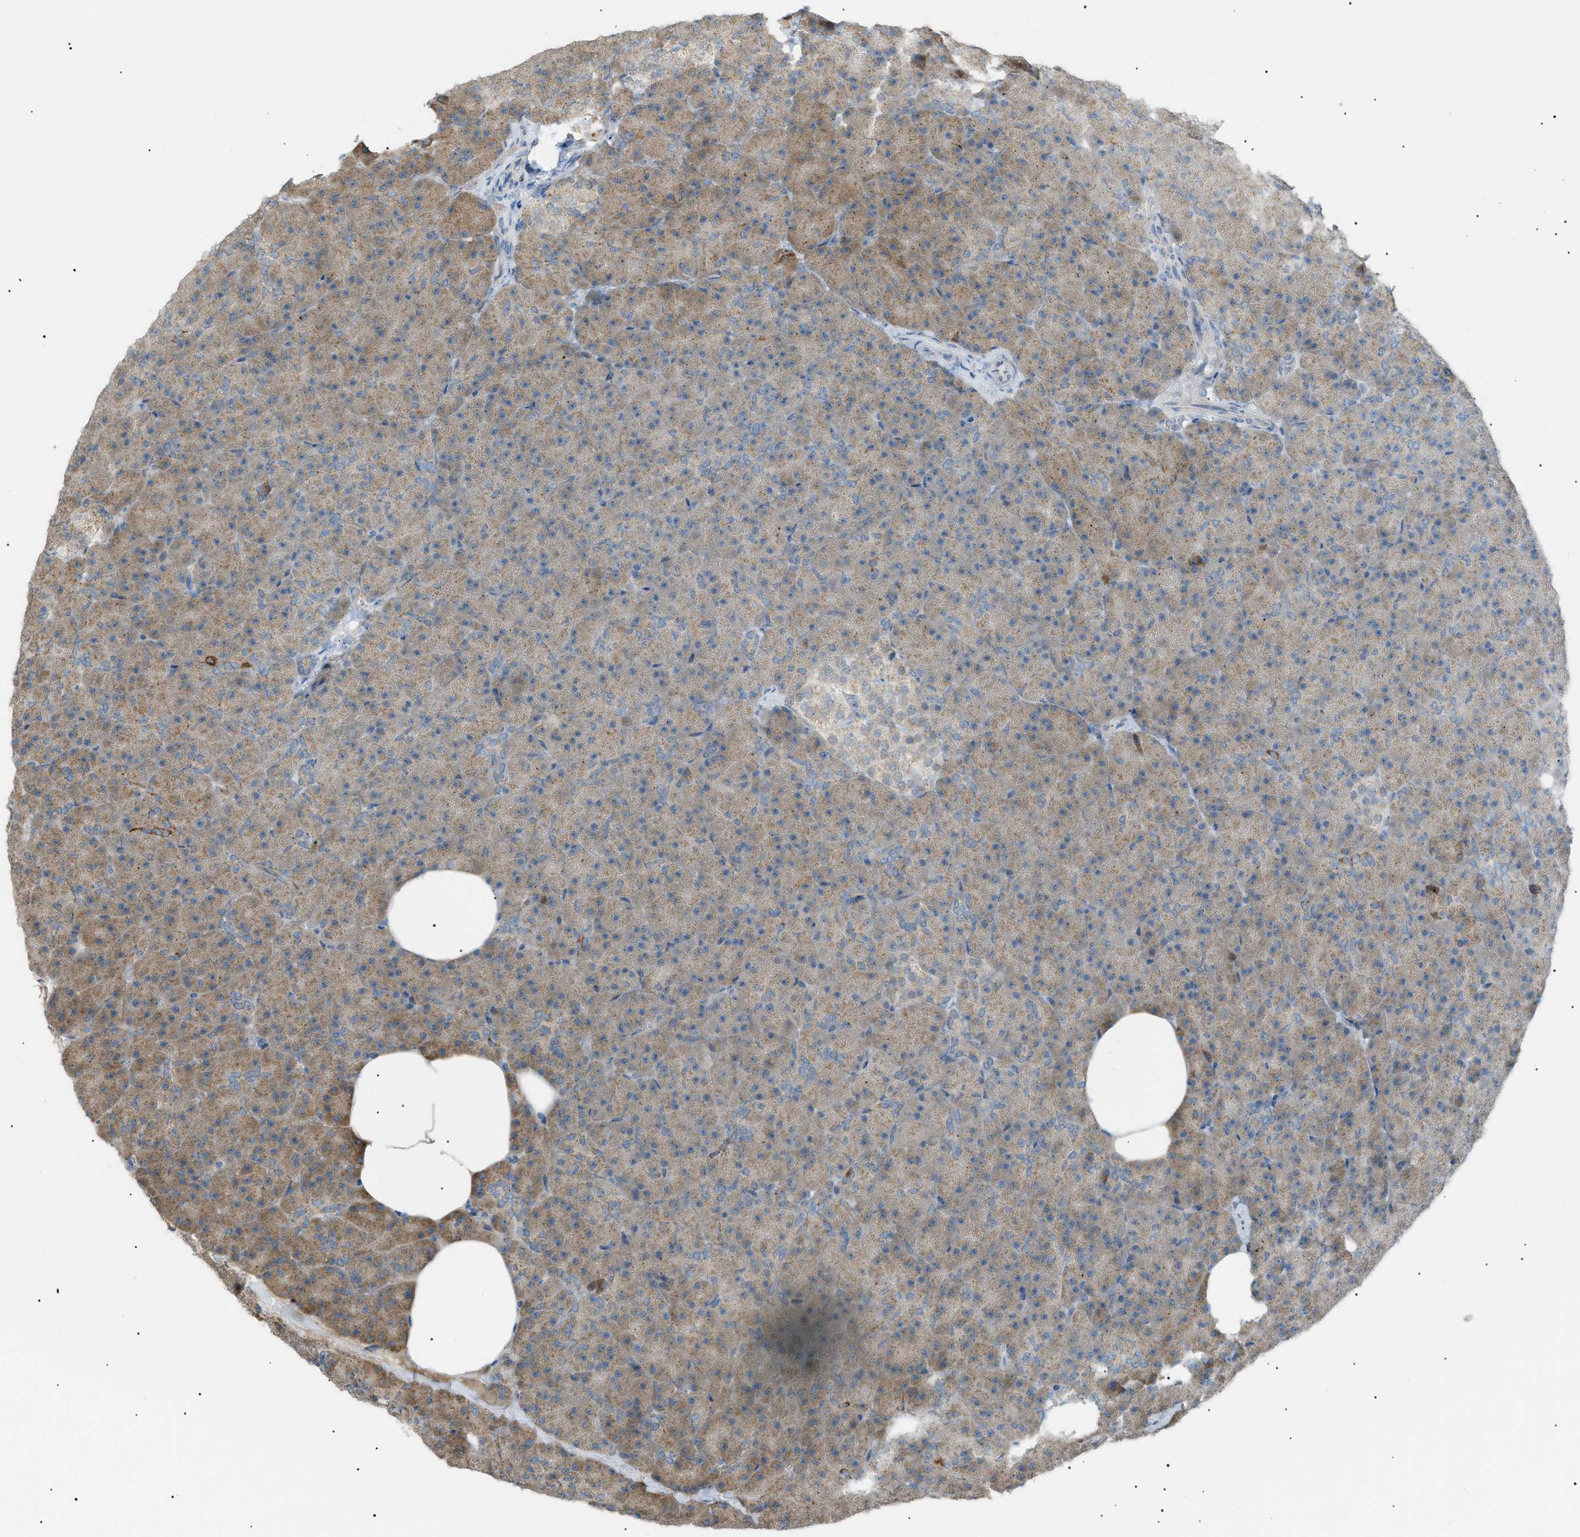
{"staining": {"intensity": "moderate", "quantity": ">75%", "location": "cytoplasmic/membranous"}, "tissue": "pancreas", "cell_type": "Exocrine glandular cells", "image_type": "normal", "snomed": [{"axis": "morphology", "description": "Normal tissue, NOS"}, {"axis": "topography", "description": "Pancreas"}], "caption": "Immunohistochemistry (DAB (3,3'-diaminobenzidine)) staining of normal human pancreas shows moderate cytoplasmic/membranous protein staining in approximately >75% of exocrine glandular cells. (Brightfield microscopy of DAB IHC at high magnification).", "gene": "ZNF516", "patient": {"sex": "female", "age": 35}}